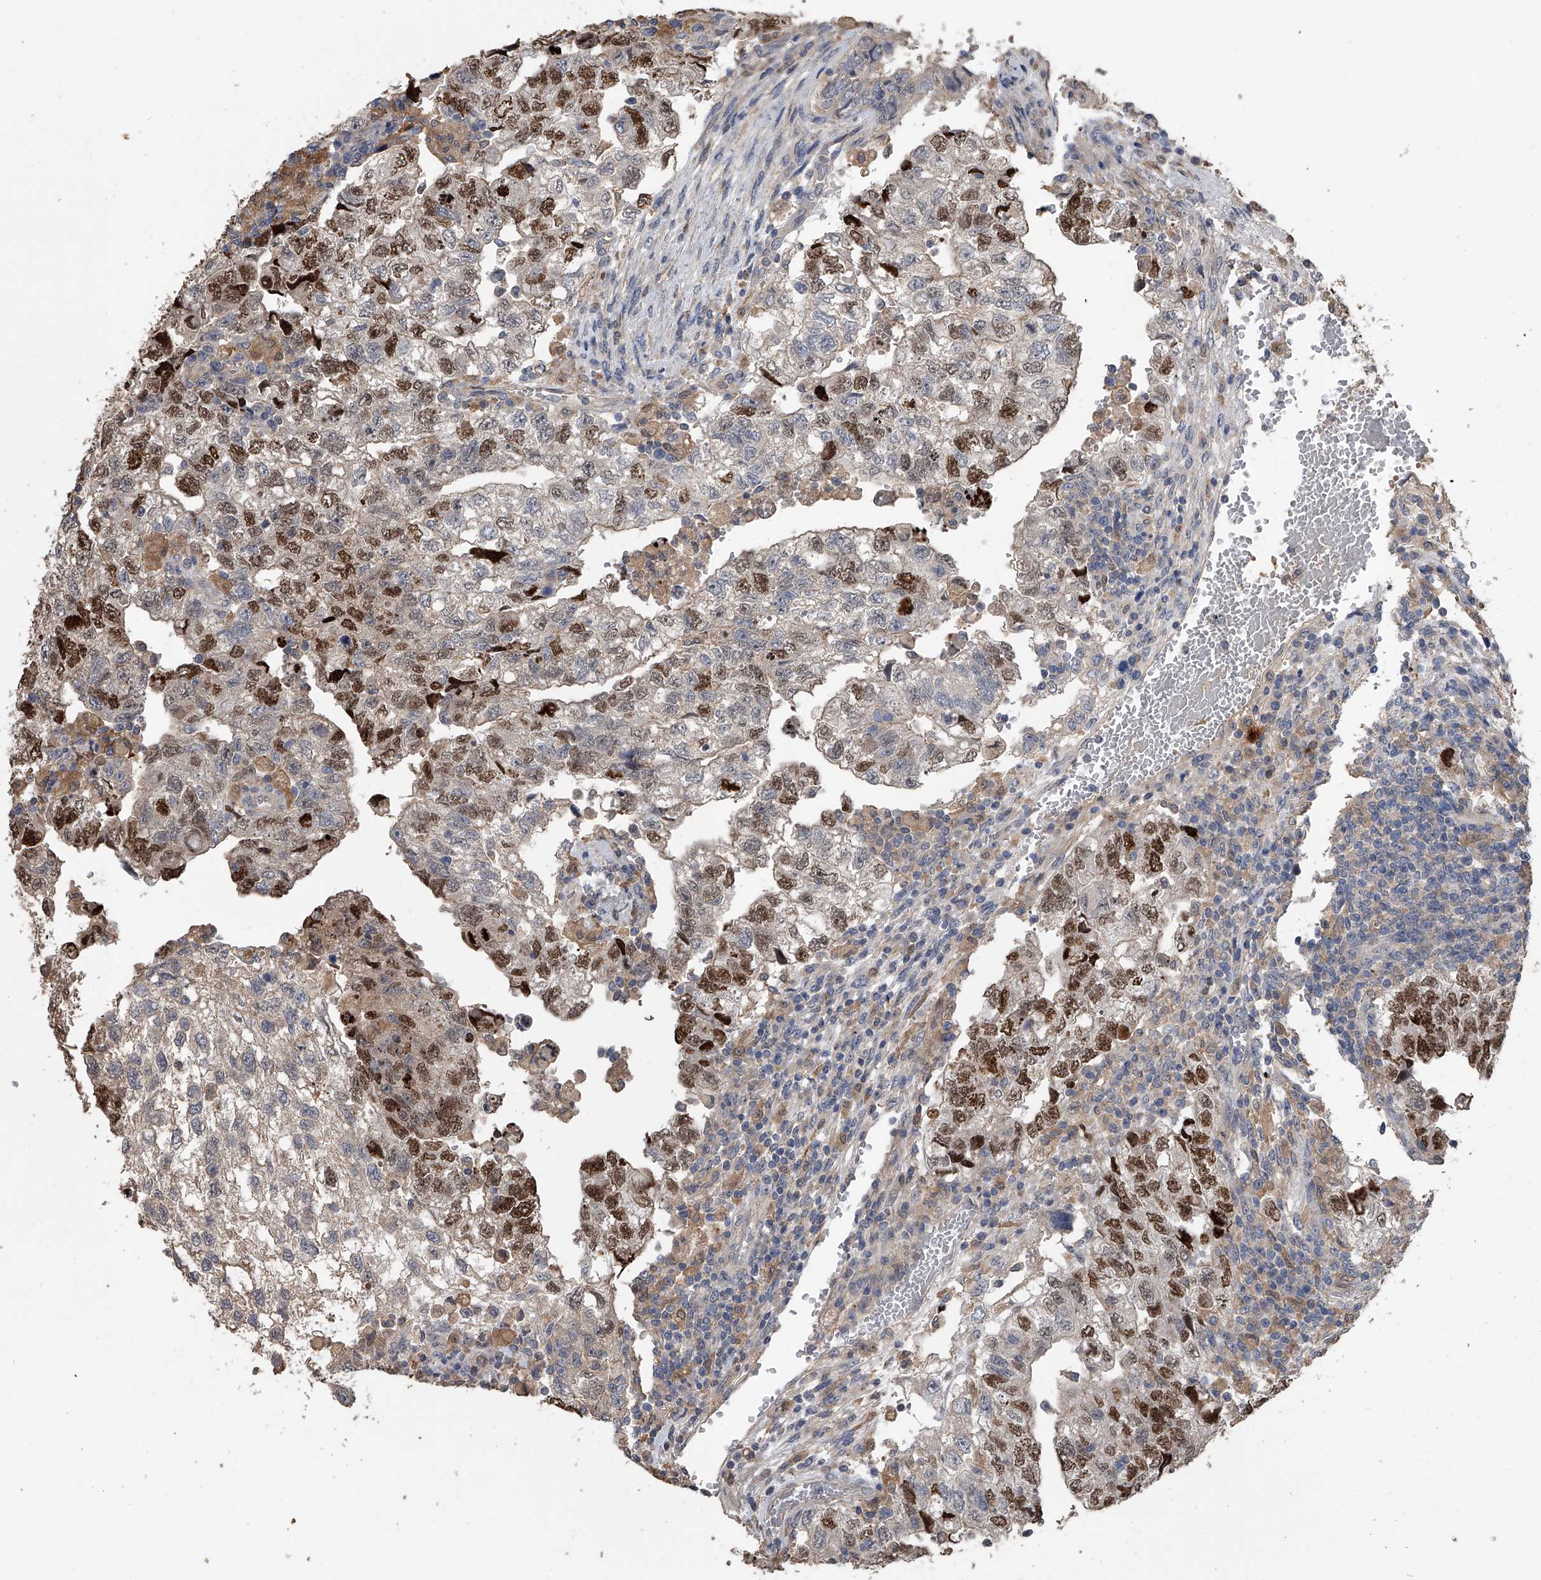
{"staining": {"intensity": "moderate", "quantity": ">75%", "location": "nuclear"}, "tissue": "testis cancer", "cell_type": "Tumor cells", "image_type": "cancer", "snomed": [{"axis": "morphology", "description": "Carcinoma, Embryonal, NOS"}, {"axis": "topography", "description": "Testis"}], "caption": "Immunohistochemical staining of human testis embryonal carcinoma exhibits medium levels of moderate nuclear protein positivity in about >75% of tumor cells.", "gene": "DOCK9", "patient": {"sex": "male", "age": 36}}